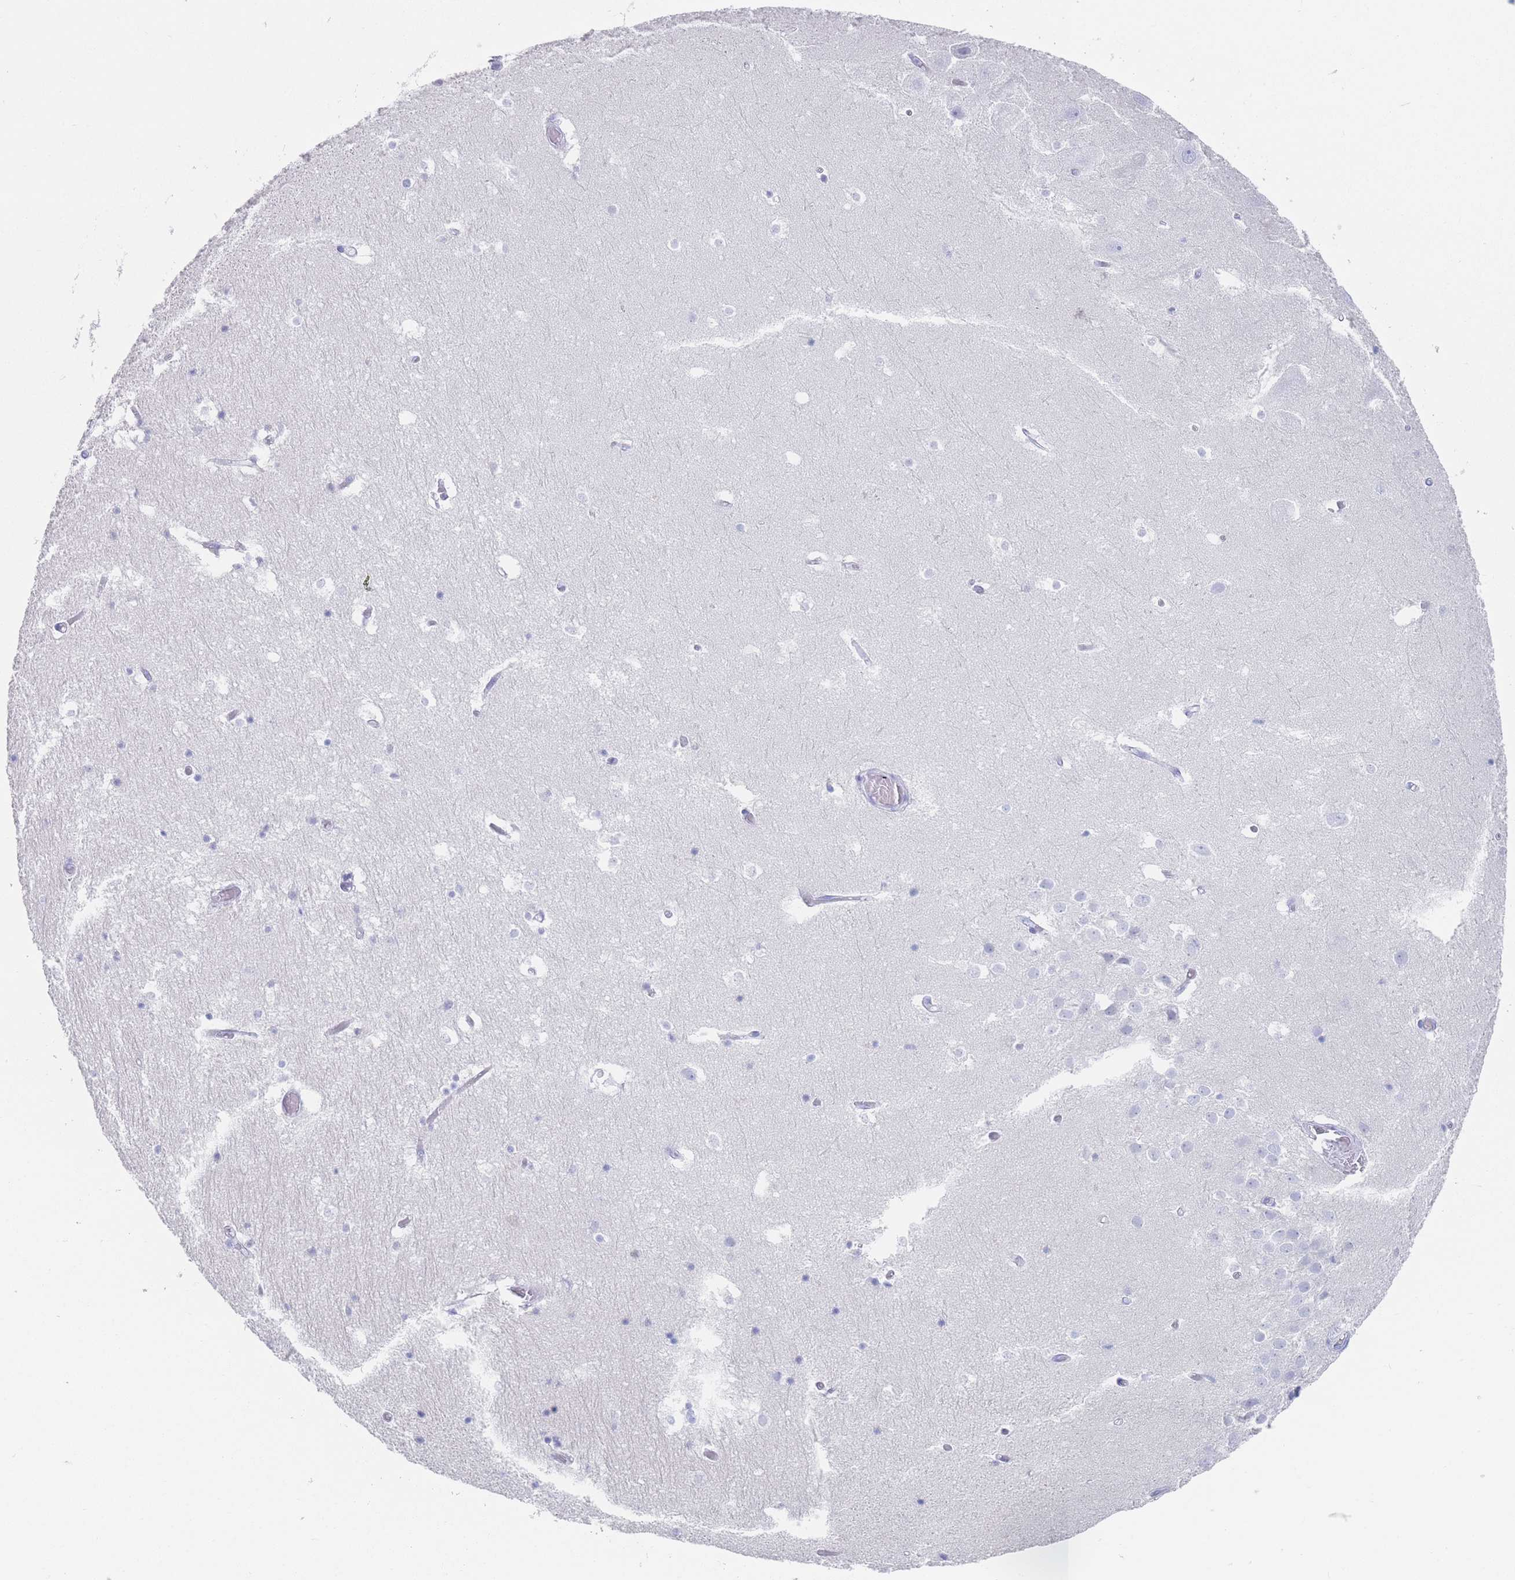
{"staining": {"intensity": "negative", "quantity": "none", "location": "none"}, "tissue": "hippocampus", "cell_type": "Glial cells", "image_type": "normal", "snomed": [{"axis": "morphology", "description": "Normal tissue, NOS"}, {"axis": "topography", "description": "Hippocampus"}], "caption": "The histopathology image exhibits no staining of glial cells in normal hippocampus.", "gene": "LRRC37A2", "patient": {"sex": "female", "age": 52}}